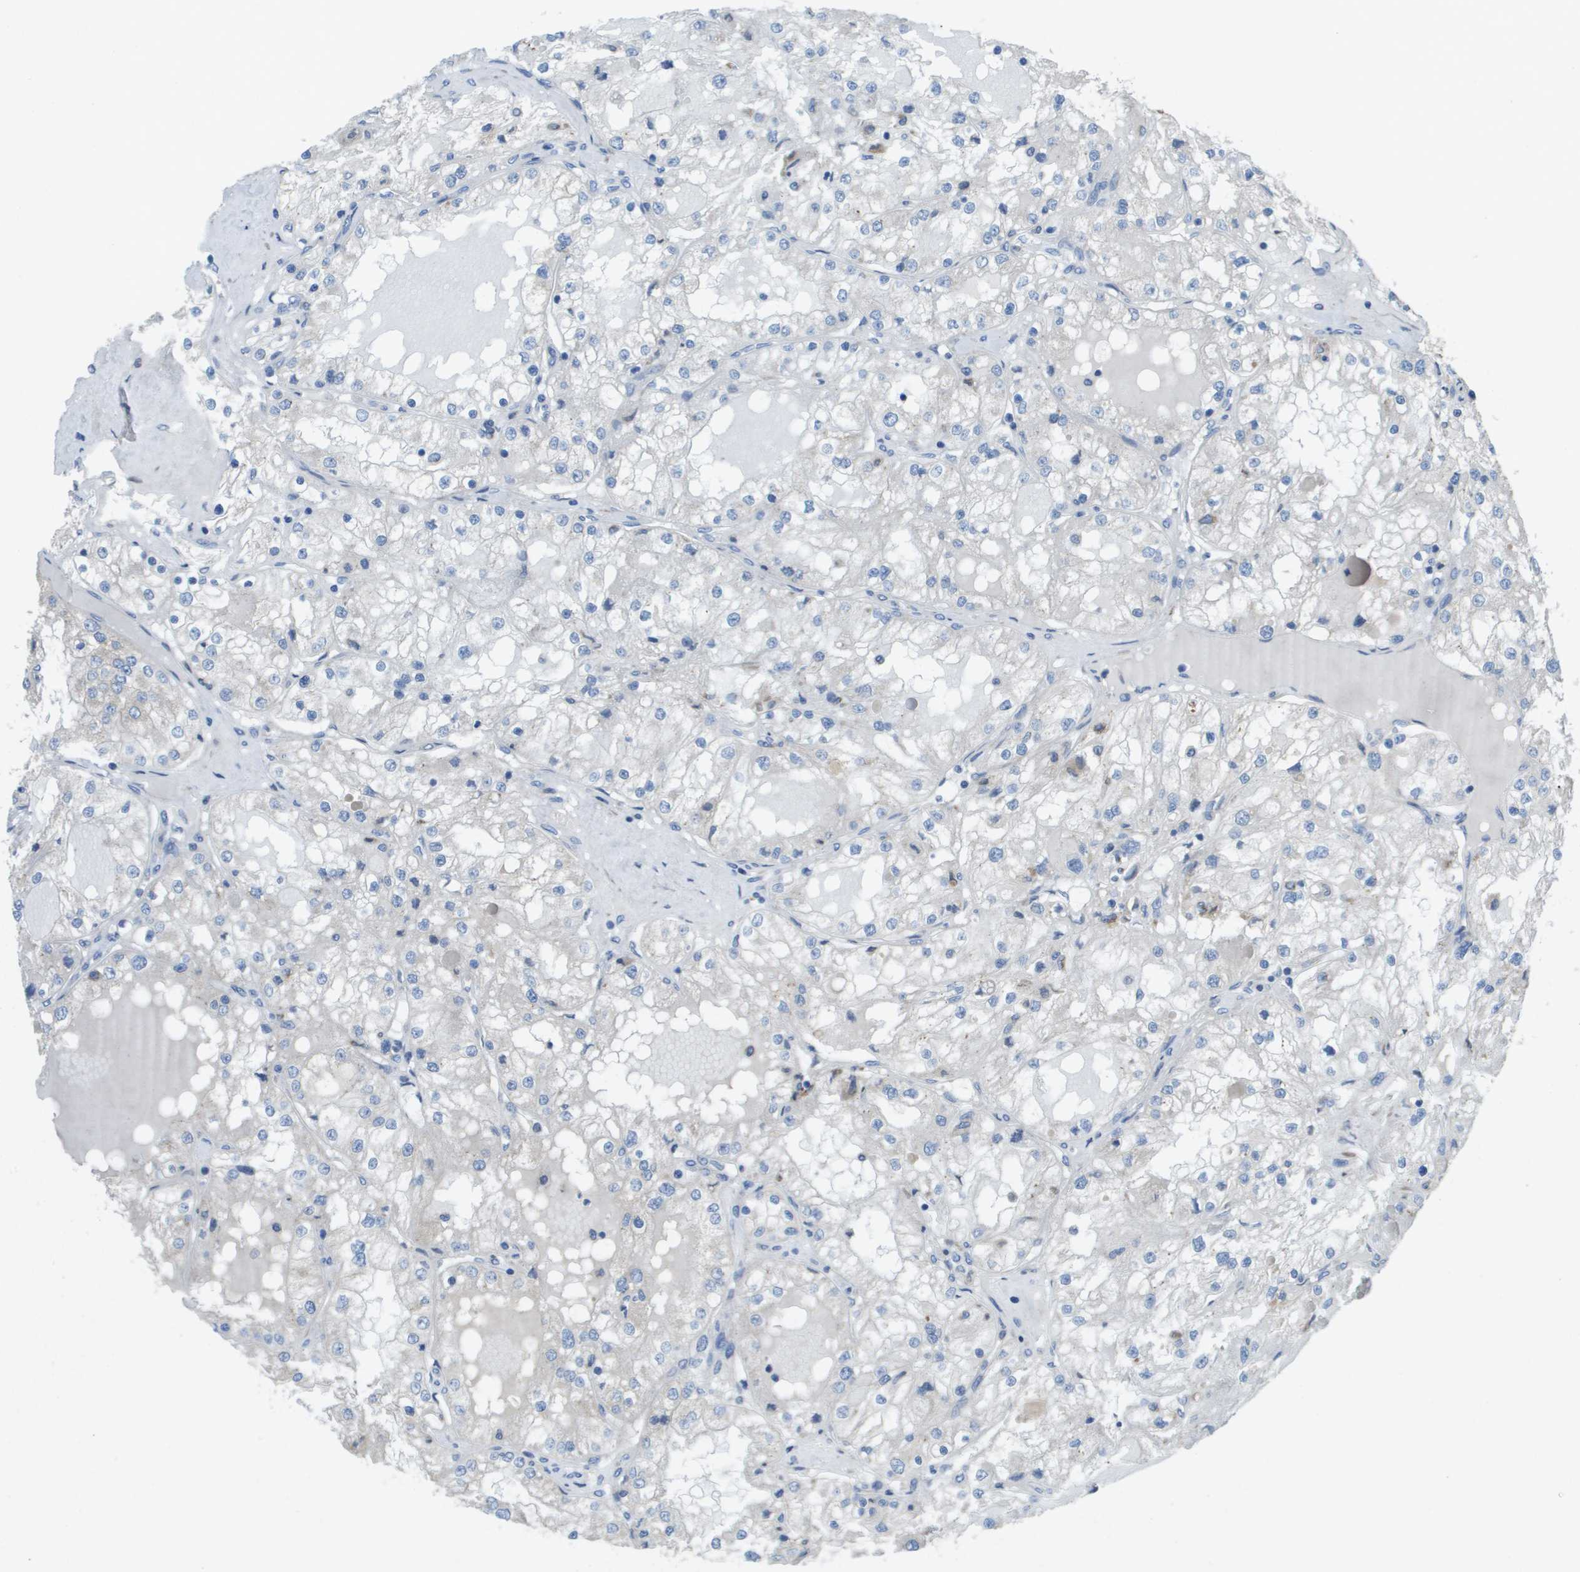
{"staining": {"intensity": "negative", "quantity": "none", "location": "none"}, "tissue": "renal cancer", "cell_type": "Tumor cells", "image_type": "cancer", "snomed": [{"axis": "morphology", "description": "Adenocarcinoma, NOS"}, {"axis": "topography", "description": "Kidney"}], "caption": "The image shows no significant positivity in tumor cells of renal cancer (adenocarcinoma).", "gene": "CLCN2", "patient": {"sex": "male", "age": 68}}